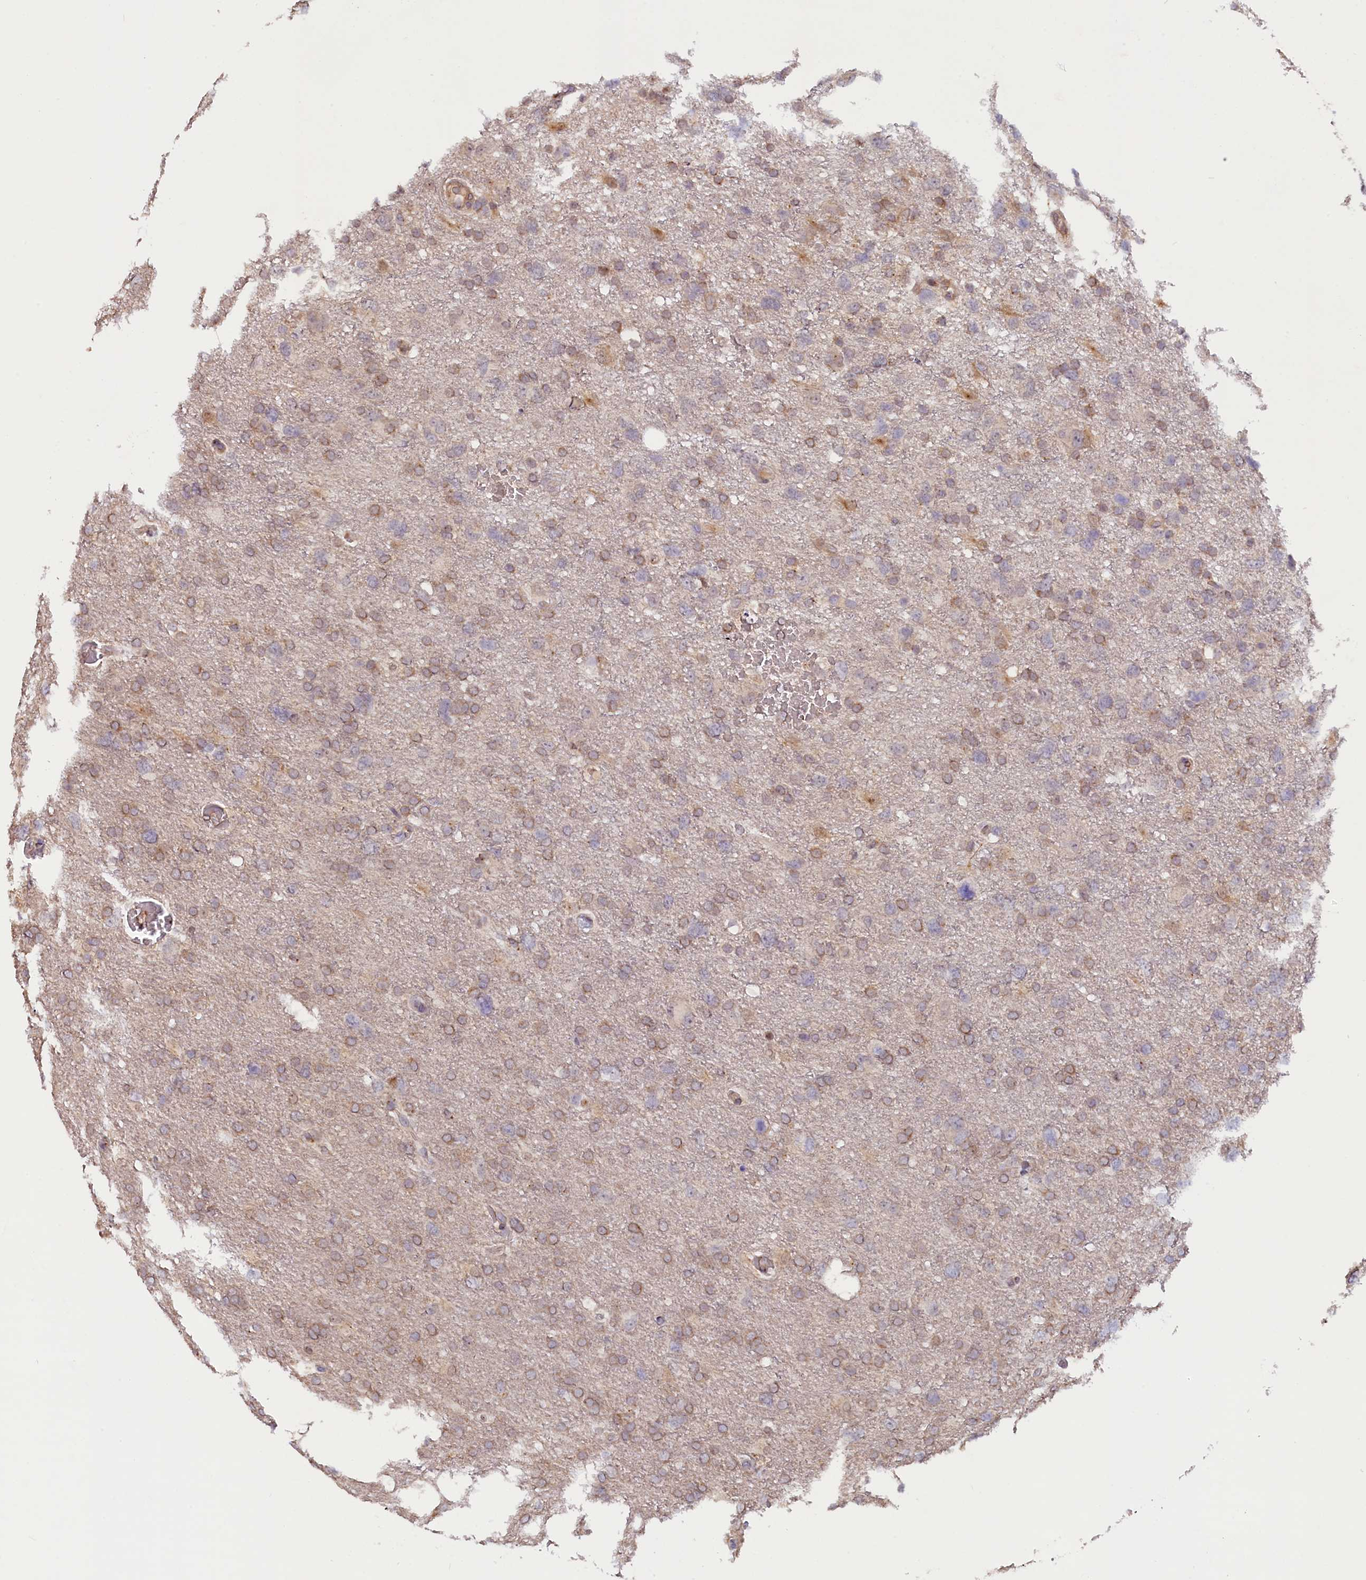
{"staining": {"intensity": "weak", "quantity": "25%-75%", "location": "cytoplasmic/membranous"}, "tissue": "glioma", "cell_type": "Tumor cells", "image_type": "cancer", "snomed": [{"axis": "morphology", "description": "Glioma, malignant, High grade"}, {"axis": "topography", "description": "Brain"}], "caption": "This is an image of immunohistochemistry (IHC) staining of glioma, which shows weak positivity in the cytoplasmic/membranous of tumor cells.", "gene": "CCDC9B", "patient": {"sex": "male", "age": 61}}